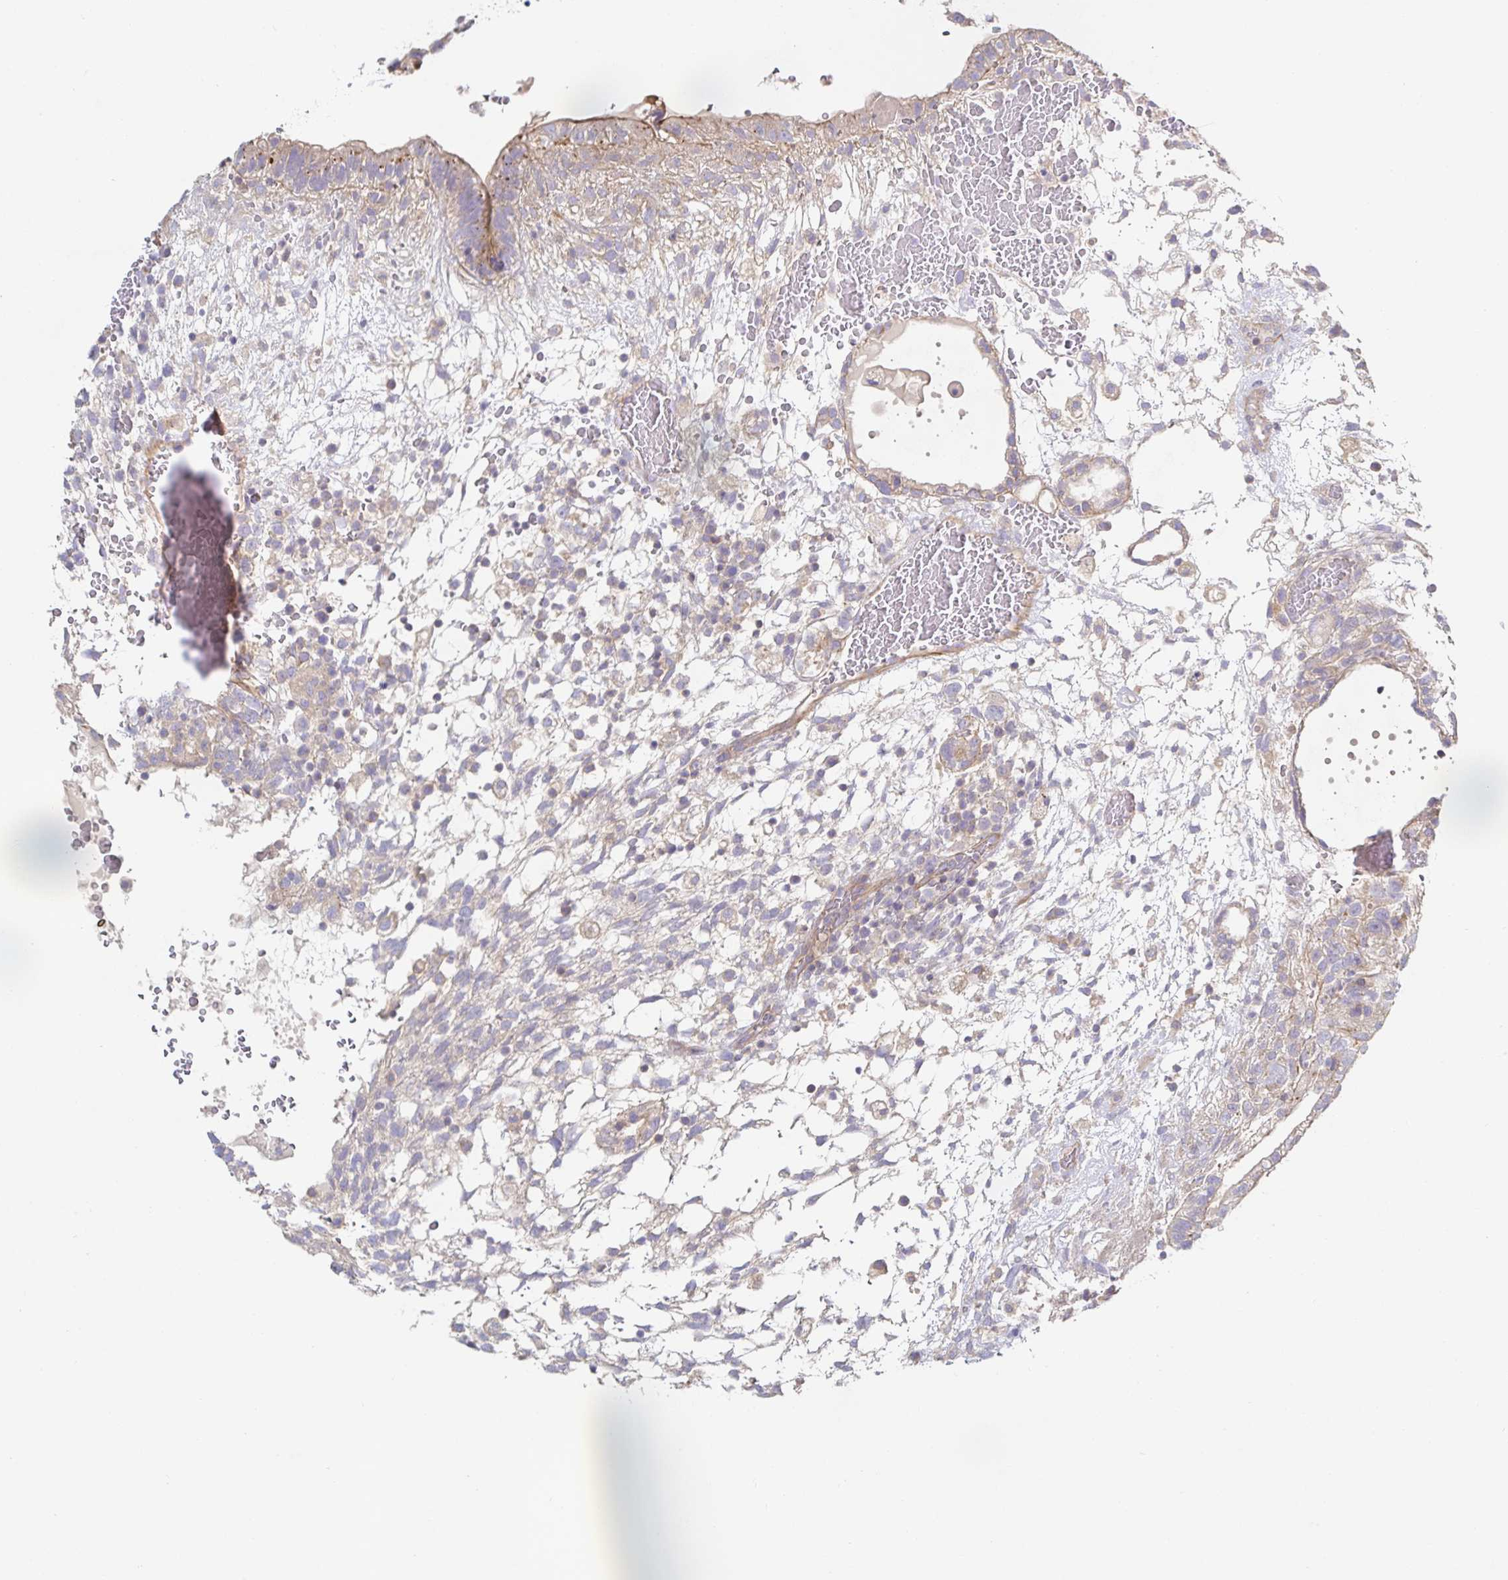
{"staining": {"intensity": "weak", "quantity": "25%-75%", "location": "cytoplasmic/membranous"}, "tissue": "testis cancer", "cell_type": "Tumor cells", "image_type": "cancer", "snomed": [{"axis": "morphology", "description": "Carcinoma, Embryonal, NOS"}, {"axis": "topography", "description": "Testis"}], "caption": "High-magnification brightfield microscopy of testis cancer (embryonal carcinoma) stained with DAB (3,3'-diaminobenzidine) (brown) and counterstained with hematoxylin (blue). tumor cells exhibit weak cytoplasmic/membranous staining is appreciated in about25%-75% of cells.", "gene": "METTL22", "patient": {"sex": "male", "age": 32}}